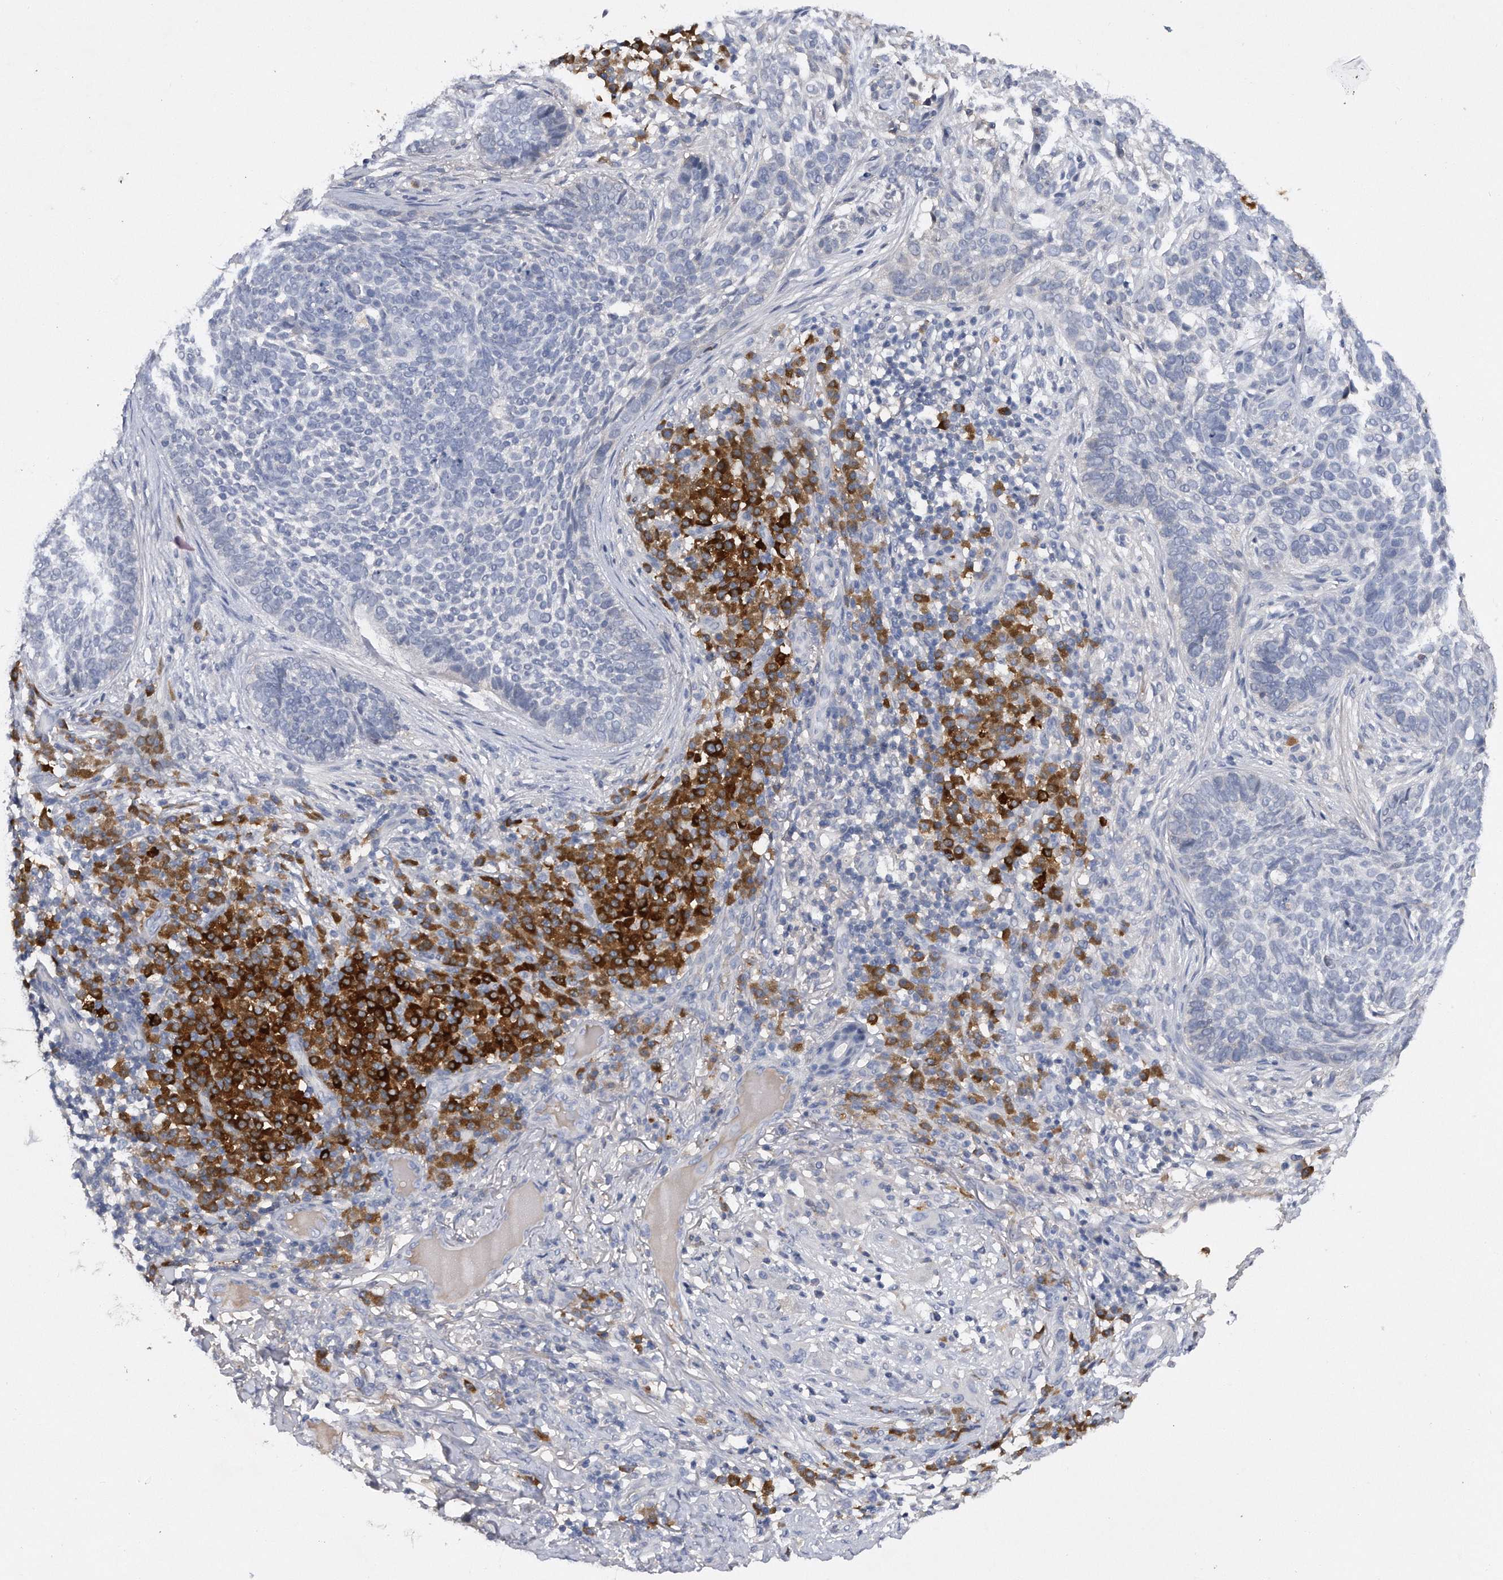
{"staining": {"intensity": "negative", "quantity": "none", "location": "none"}, "tissue": "skin cancer", "cell_type": "Tumor cells", "image_type": "cancer", "snomed": [{"axis": "morphology", "description": "Basal cell carcinoma"}, {"axis": "topography", "description": "Skin"}], "caption": "High power microscopy photomicrograph of an immunohistochemistry image of basal cell carcinoma (skin), revealing no significant positivity in tumor cells.", "gene": "ASNS", "patient": {"sex": "female", "age": 64}}